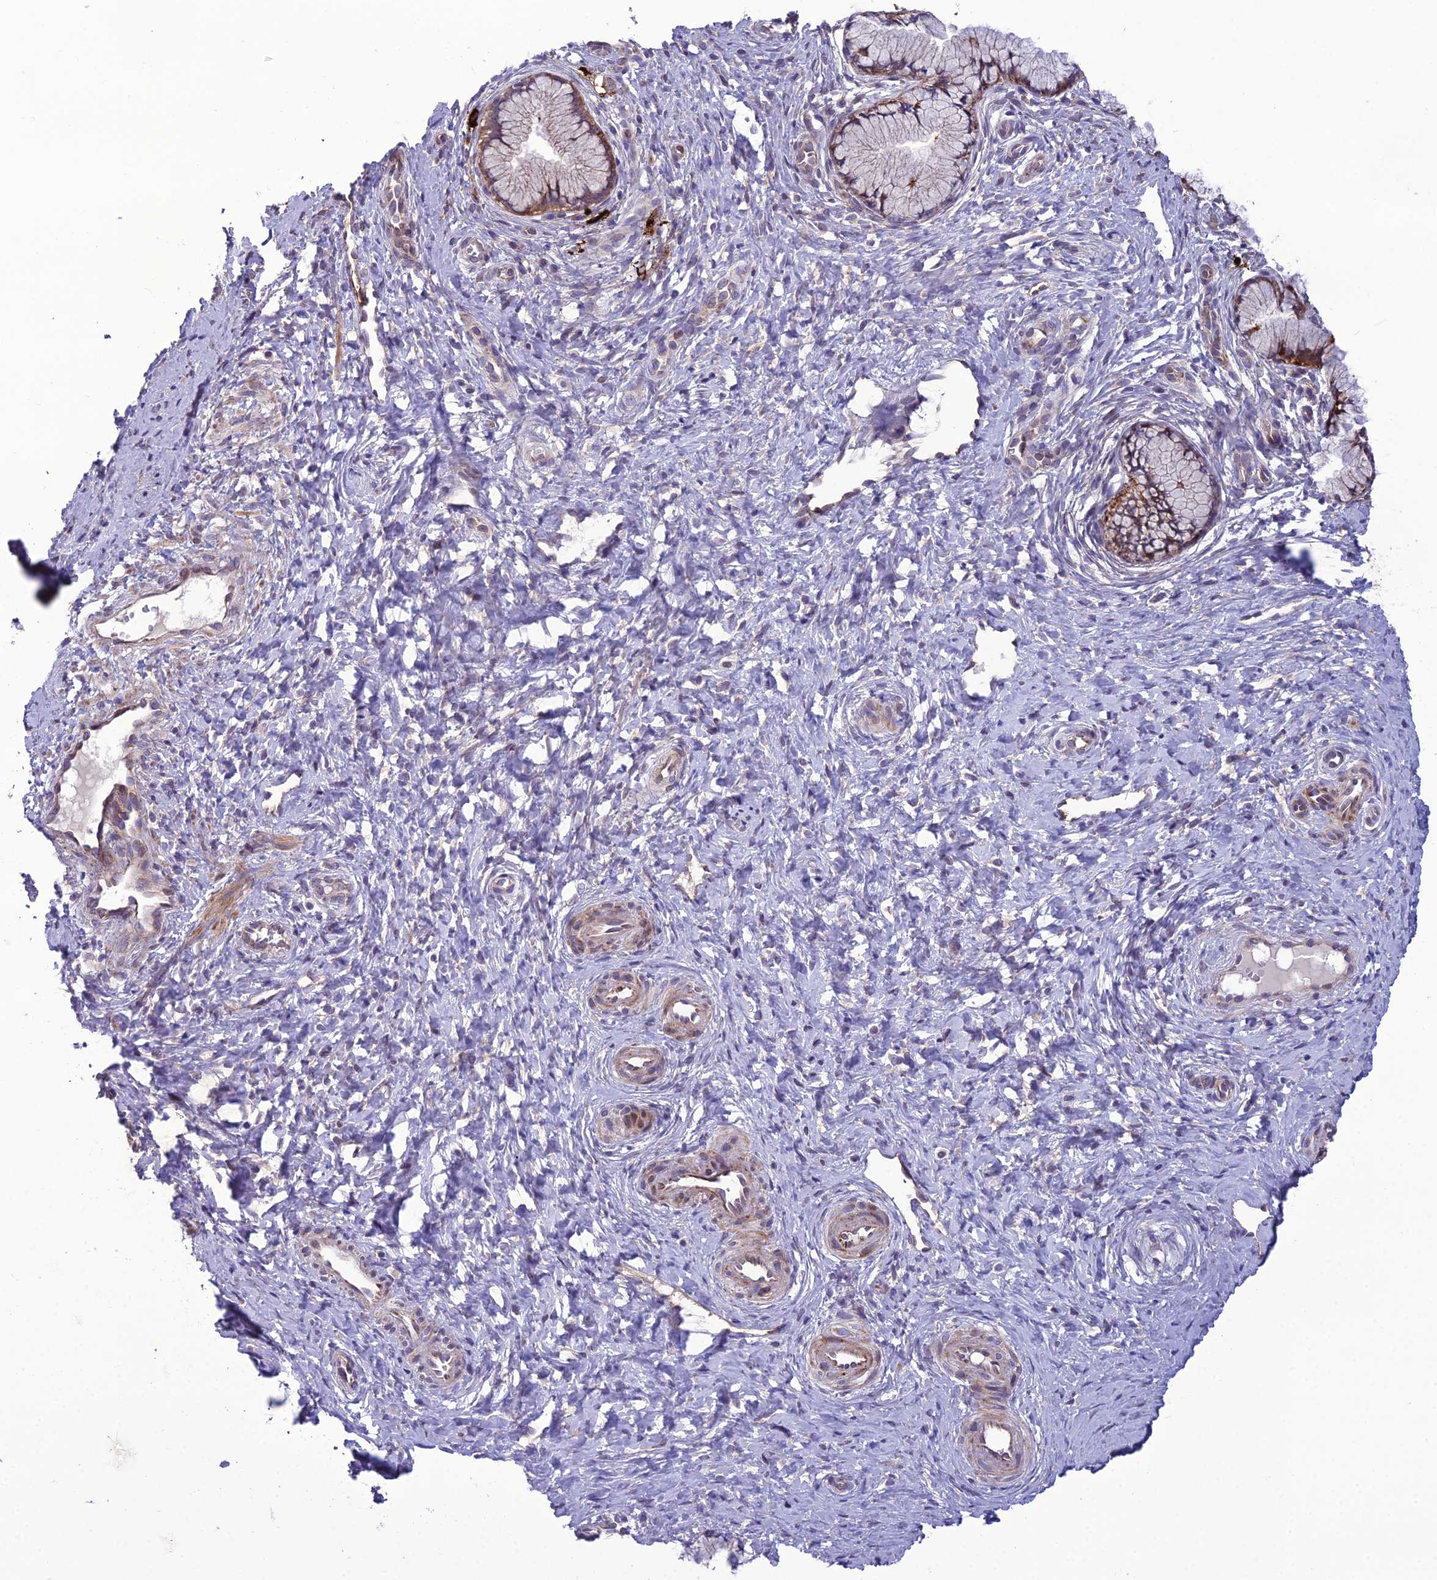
{"staining": {"intensity": "moderate", "quantity": ">75%", "location": "cytoplasmic/membranous"}, "tissue": "cervix", "cell_type": "Glandular cells", "image_type": "normal", "snomed": [{"axis": "morphology", "description": "Normal tissue, NOS"}, {"axis": "topography", "description": "Cervix"}], "caption": "An IHC image of normal tissue is shown. Protein staining in brown highlights moderate cytoplasmic/membranous positivity in cervix within glandular cells. (DAB IHC with brightfield microscopy, high magnification).", "gene": "NODAL", "patient": {"sex": "female", "age": 36}}